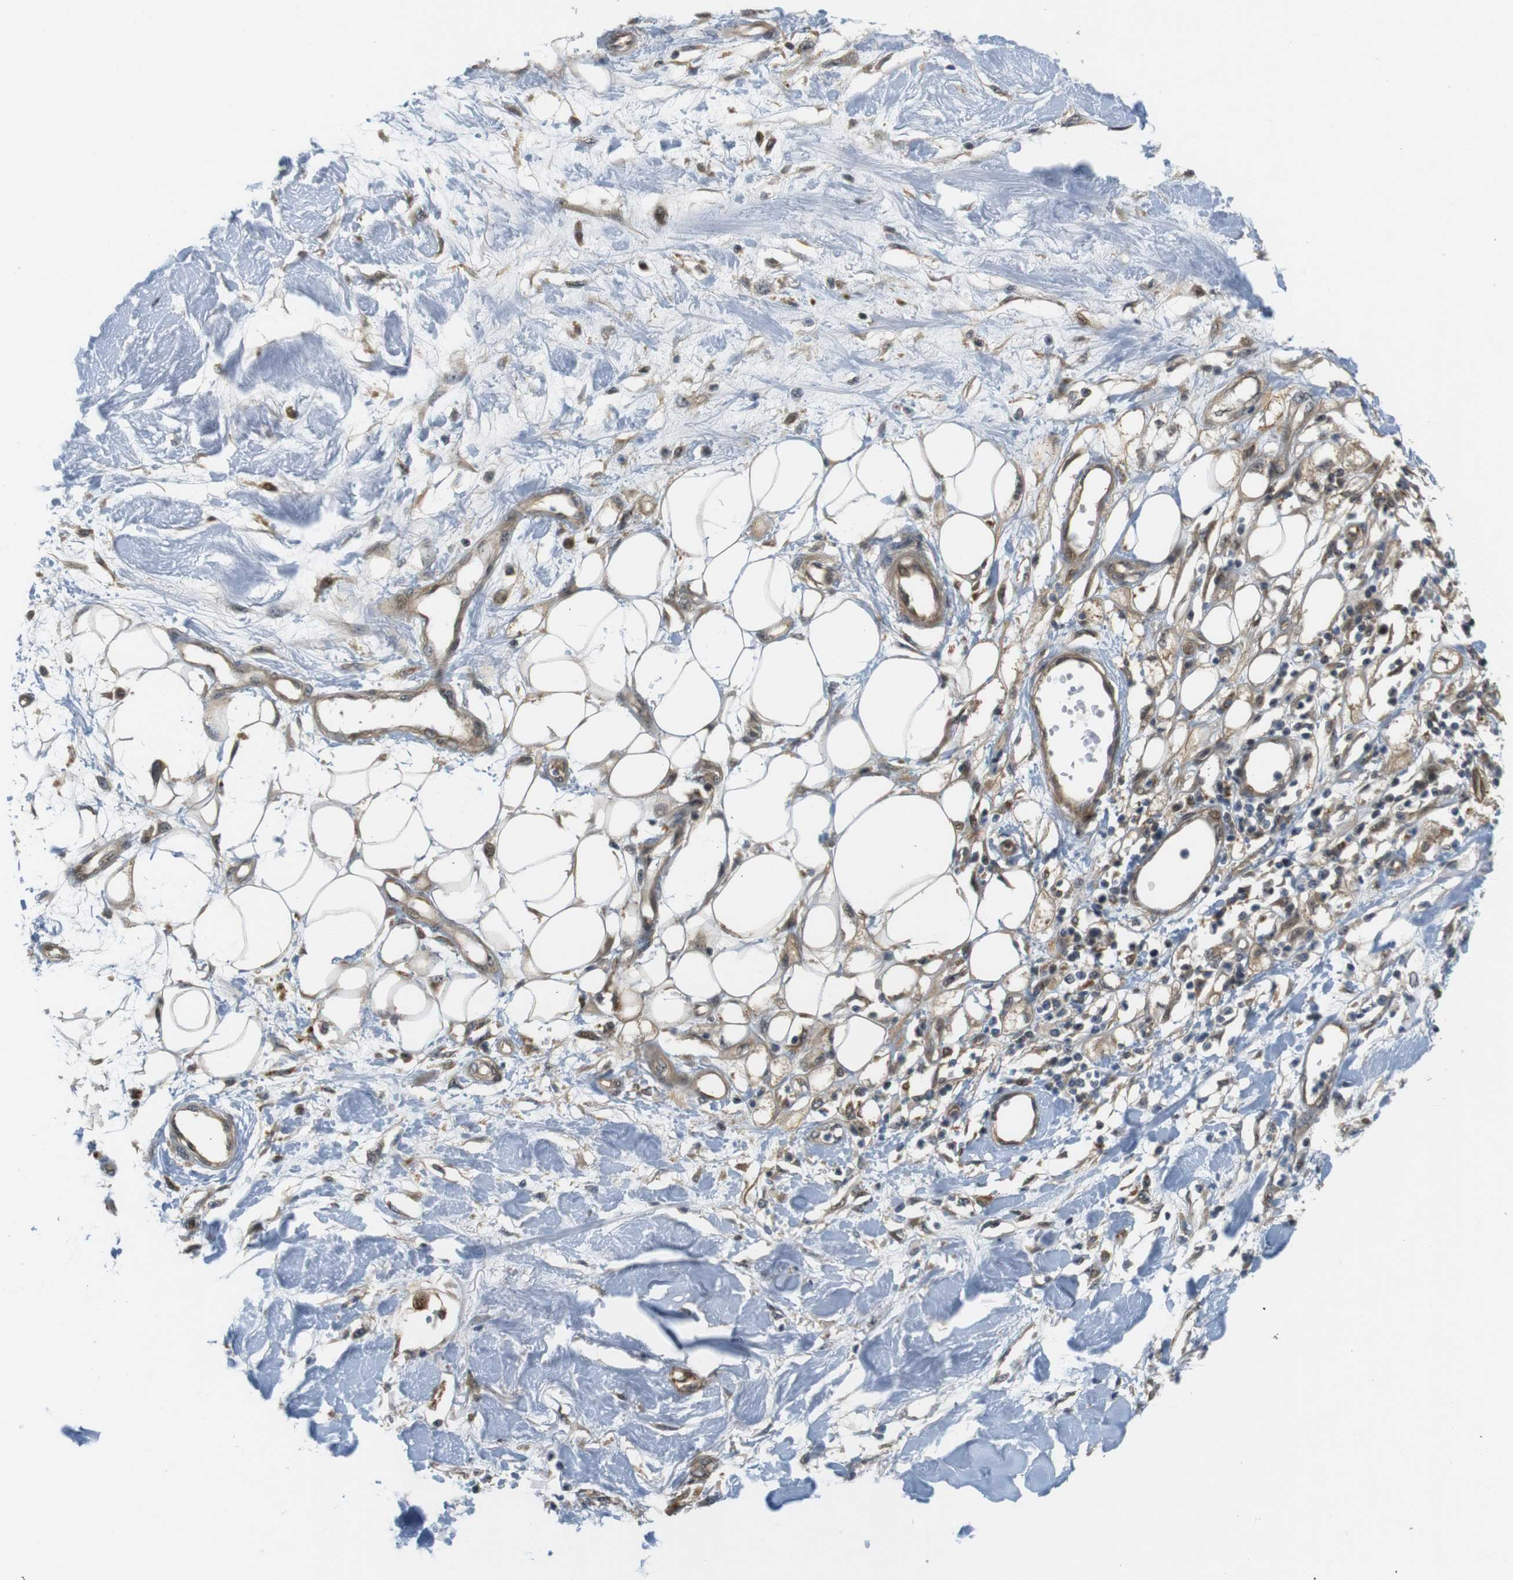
{"staining": {"intensity": "moderate", "quantity": "25%-75%", "location": "cytoplasmic/membranous,nuclear"}, "tissue": "adipose tissue", "cell_type": "Adipocytes", "image_type": "normal", "snomed": [{"axis": "morphology", "description": "Normal tissue, NOS"}, {"axis": "morphology", "description": "Squamous cell carcinoma, NOS"}, {"axis": "topography", "description": "Skin"}, {"axis": "topography", "description": "Peripheral nerve tissue"}], "caption": "Adipose tissue stained with immunohistochemistry exhibits moderate cytoplasmic/membranous,nuclear staining in approximately 25%-75% of adipocytes.", "gene": "TSPAN9", "patient": {"sex": "male", "age": 83}}